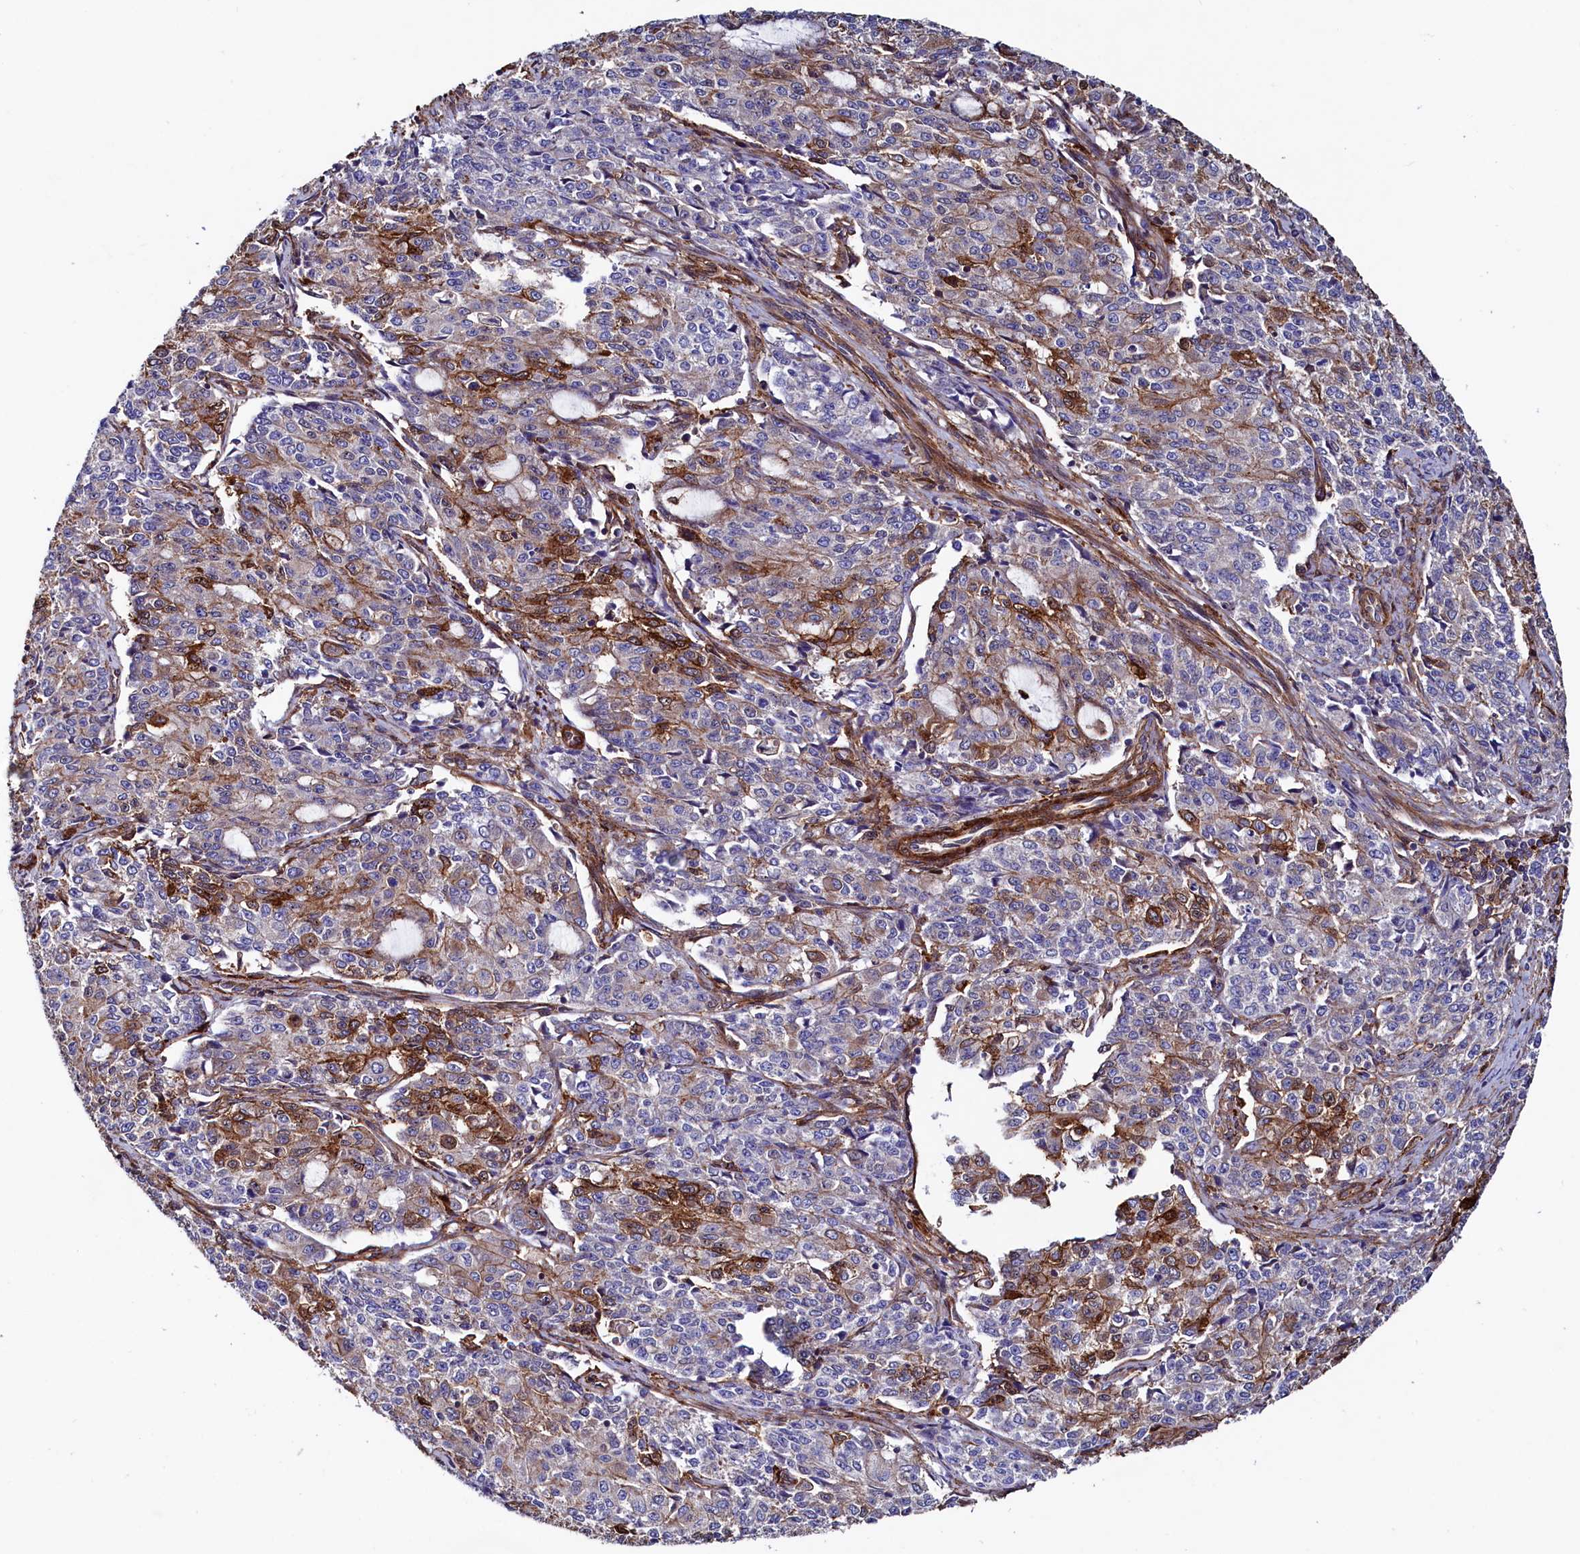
{"staining": {"intensity": "moderate", "quantity": "<25%", "location": "cytoplasmic/membranous"}, "tissue": "endometrial cancer", "cell_type": "Tumor cells", "image_type": "cancer", "snomed": [{"axis": "morphology", "description": "Adenocarcinoma, NOS"}, {"axis": "topography", "description": "Endometrium"}], "caption": "A photomicrograph of human endometrial adenocarcinoma stained for a protein displays moderate cytoplasmic/membranous brown staining in tumor cells.", "gene": "STAMBPL1", "patient": {"sex": "female", "age": 50}}